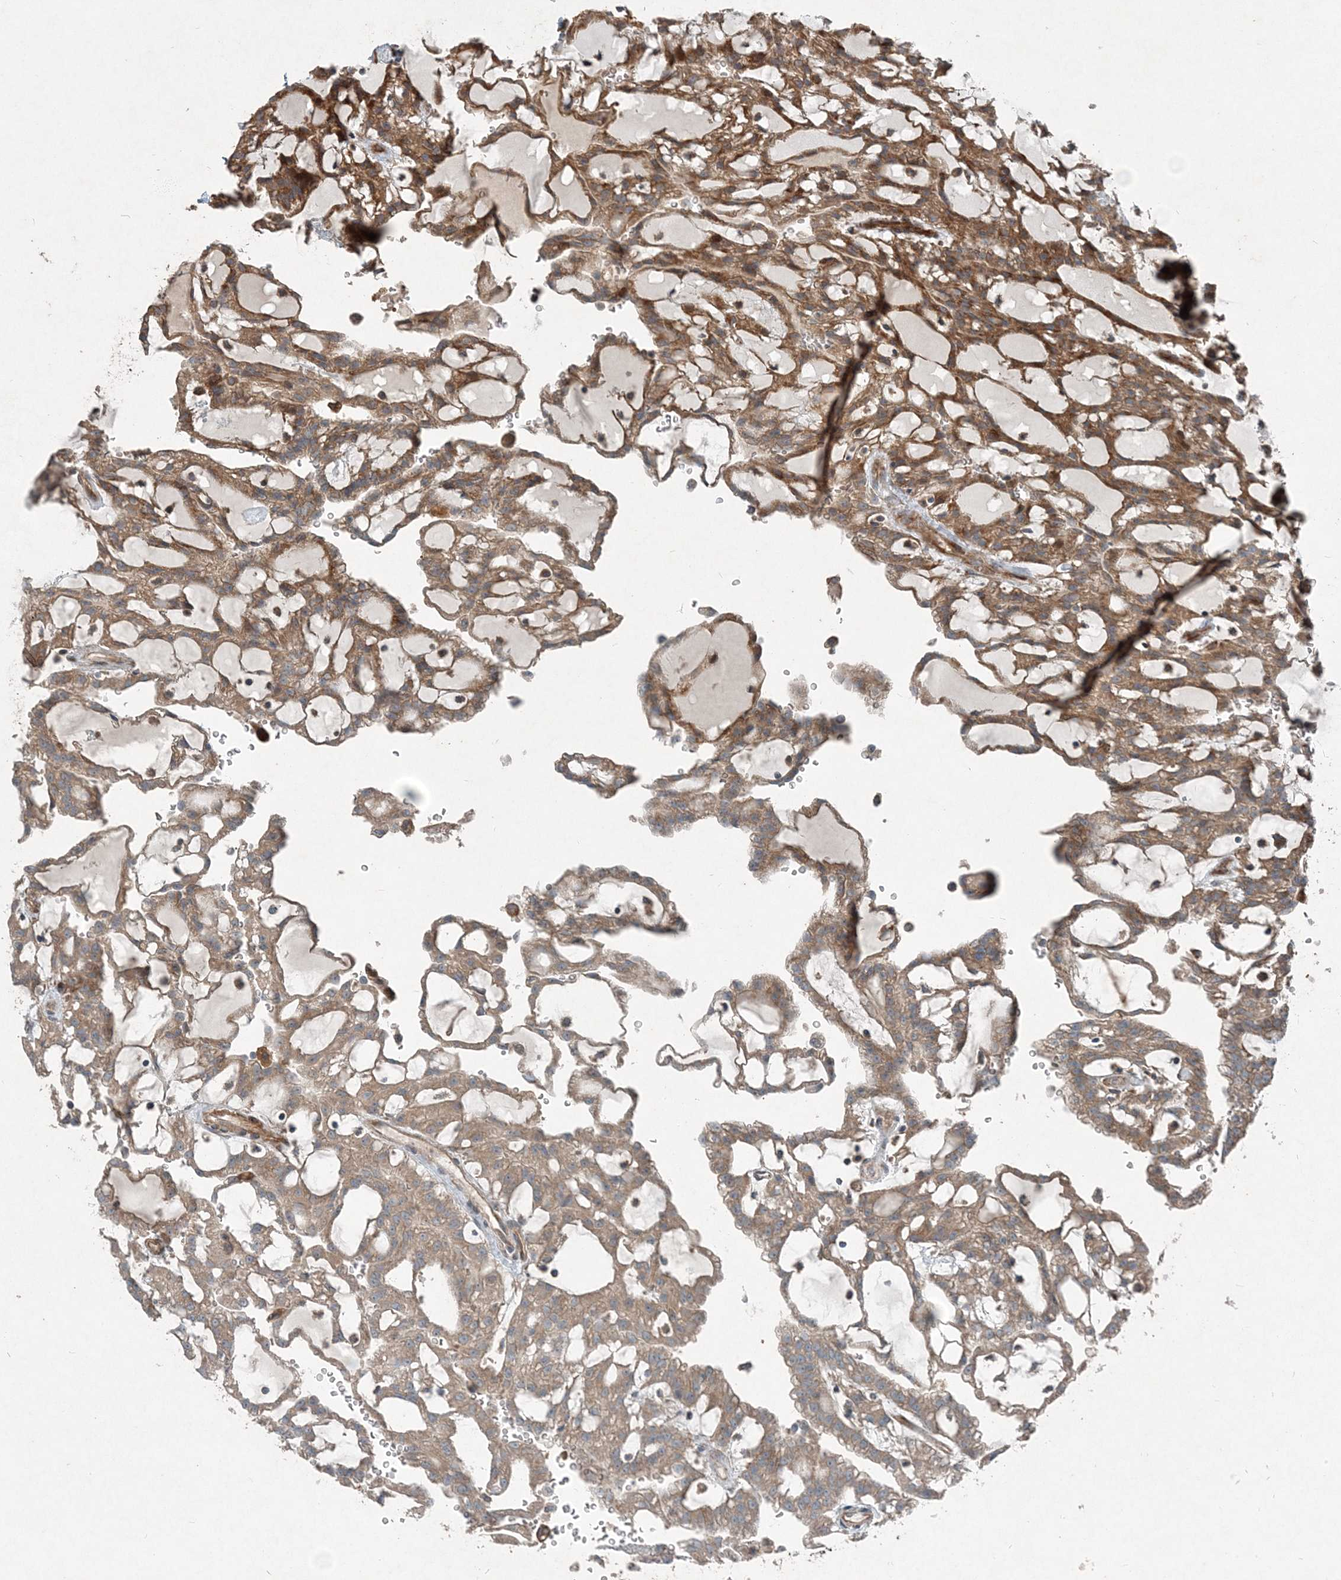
{"staining": {"intensity": "moderate", "quantity": ">75%", "location": "cytoplasmic/membranous"}, "tissue": "renal cancer", "cell_type": "Tumor cells", "image_type": "cancer", "snomed": [{"axis": "morphology", "description": "Adenocarcinoma, NOS"}, {"axis": "topography", "description": "Kidney"}], "caption": "Protein expression analysis of human adenocarcinoma (renal) reveals moderate cytoplasmic/membranous expression in approximately >75% of tumor cells.", "gene": "INTU", "patient": {"sex": "male", "age": 63}}